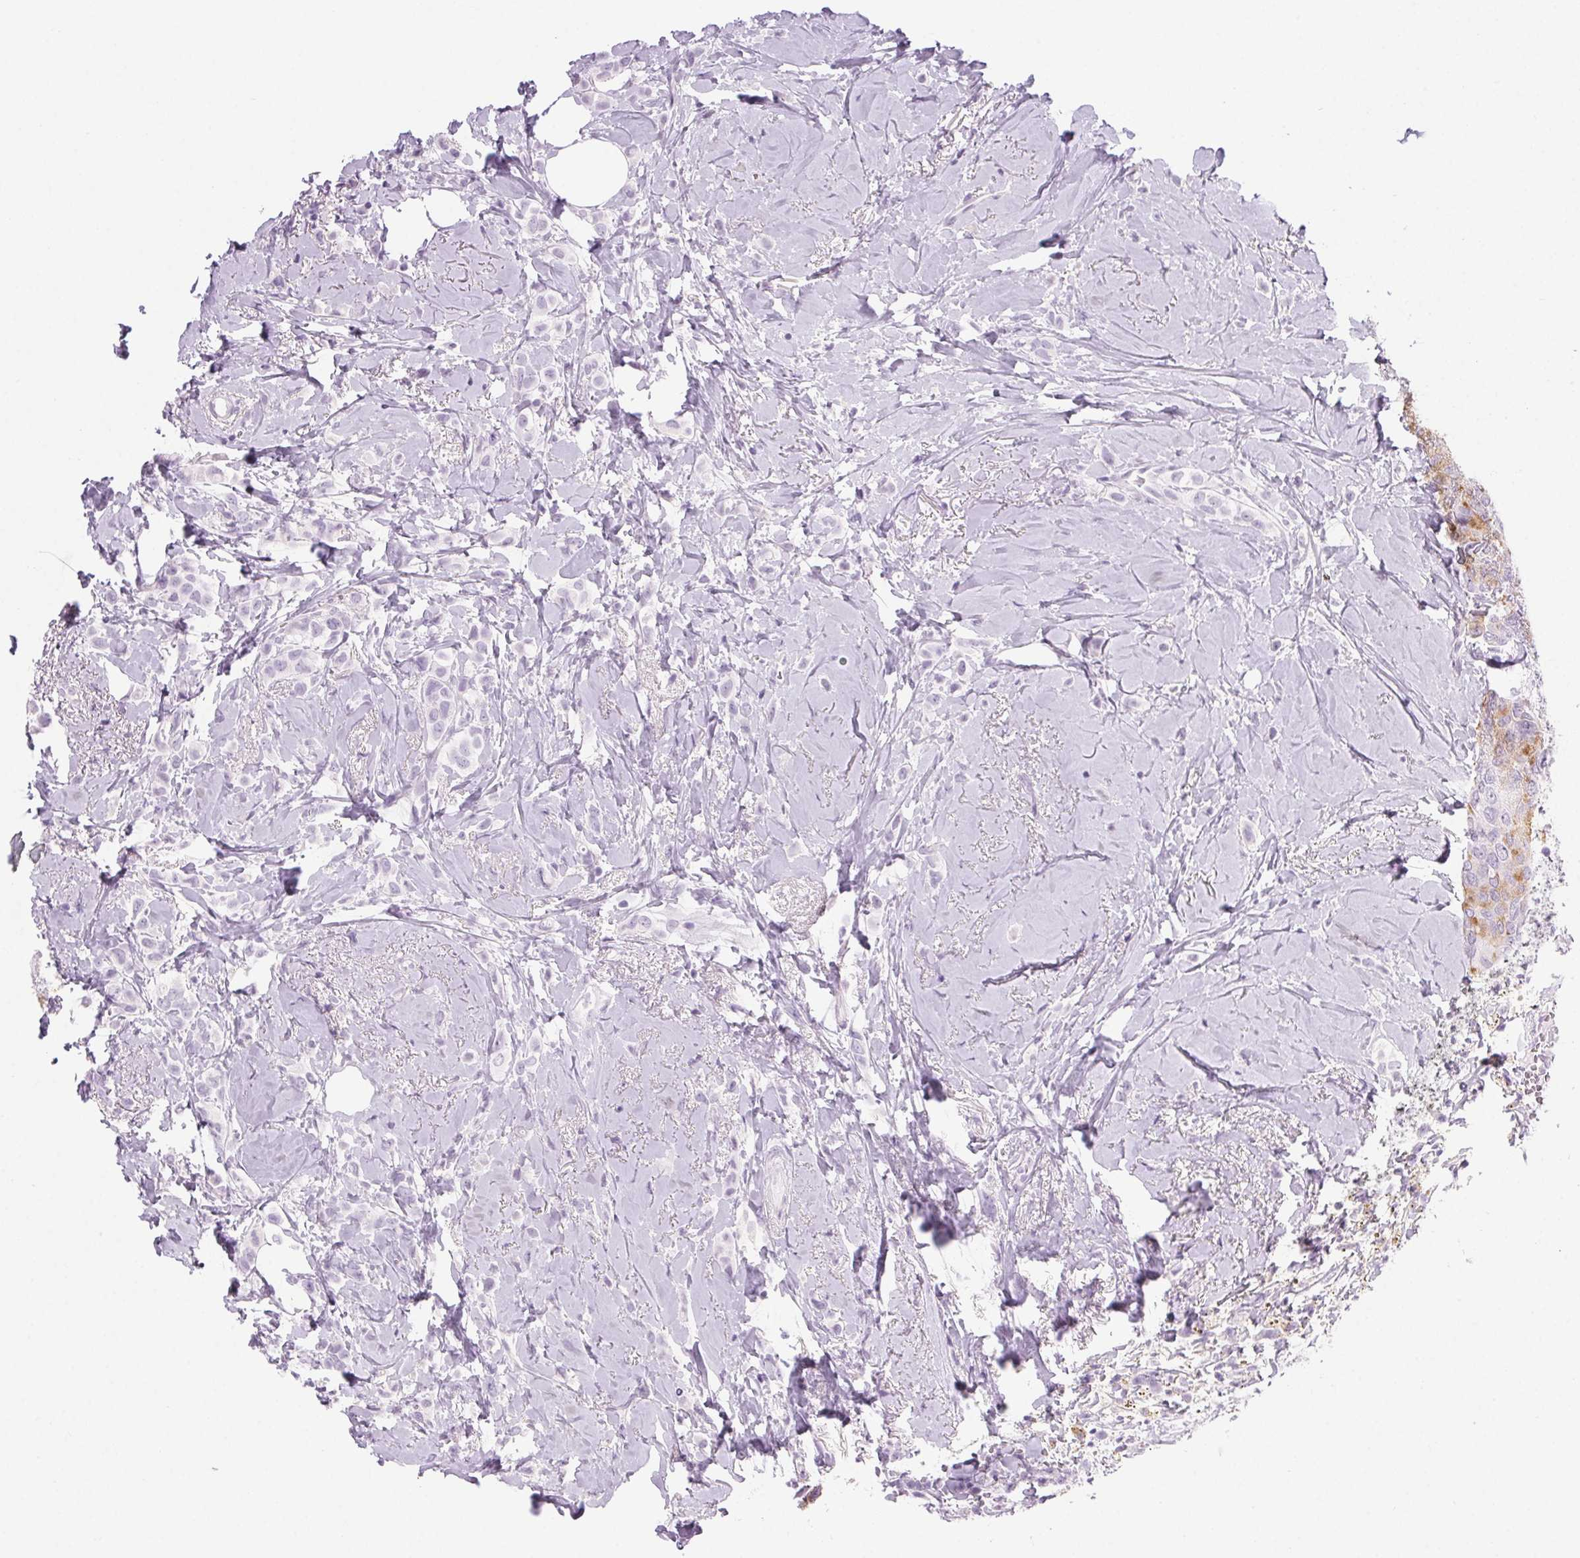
{"staining": {"intensity": "negative", "quantity": "none", "location": "none"}, "tissue": "breast cancer", "cell_type": "Tumor cells", "image_type": "cancer", "snomed": [{"axis": "morphology", "description": "Lobular carcinoma"}, {"axis": "topography", "description": "Breast"}], "caption": "DAB immunohistochemical staining of lobular carcinoma (breast) exhibits no significant expression in tumor cells.", "gene": "LRP2", "patient": {"sex": "female", "age": 66}}